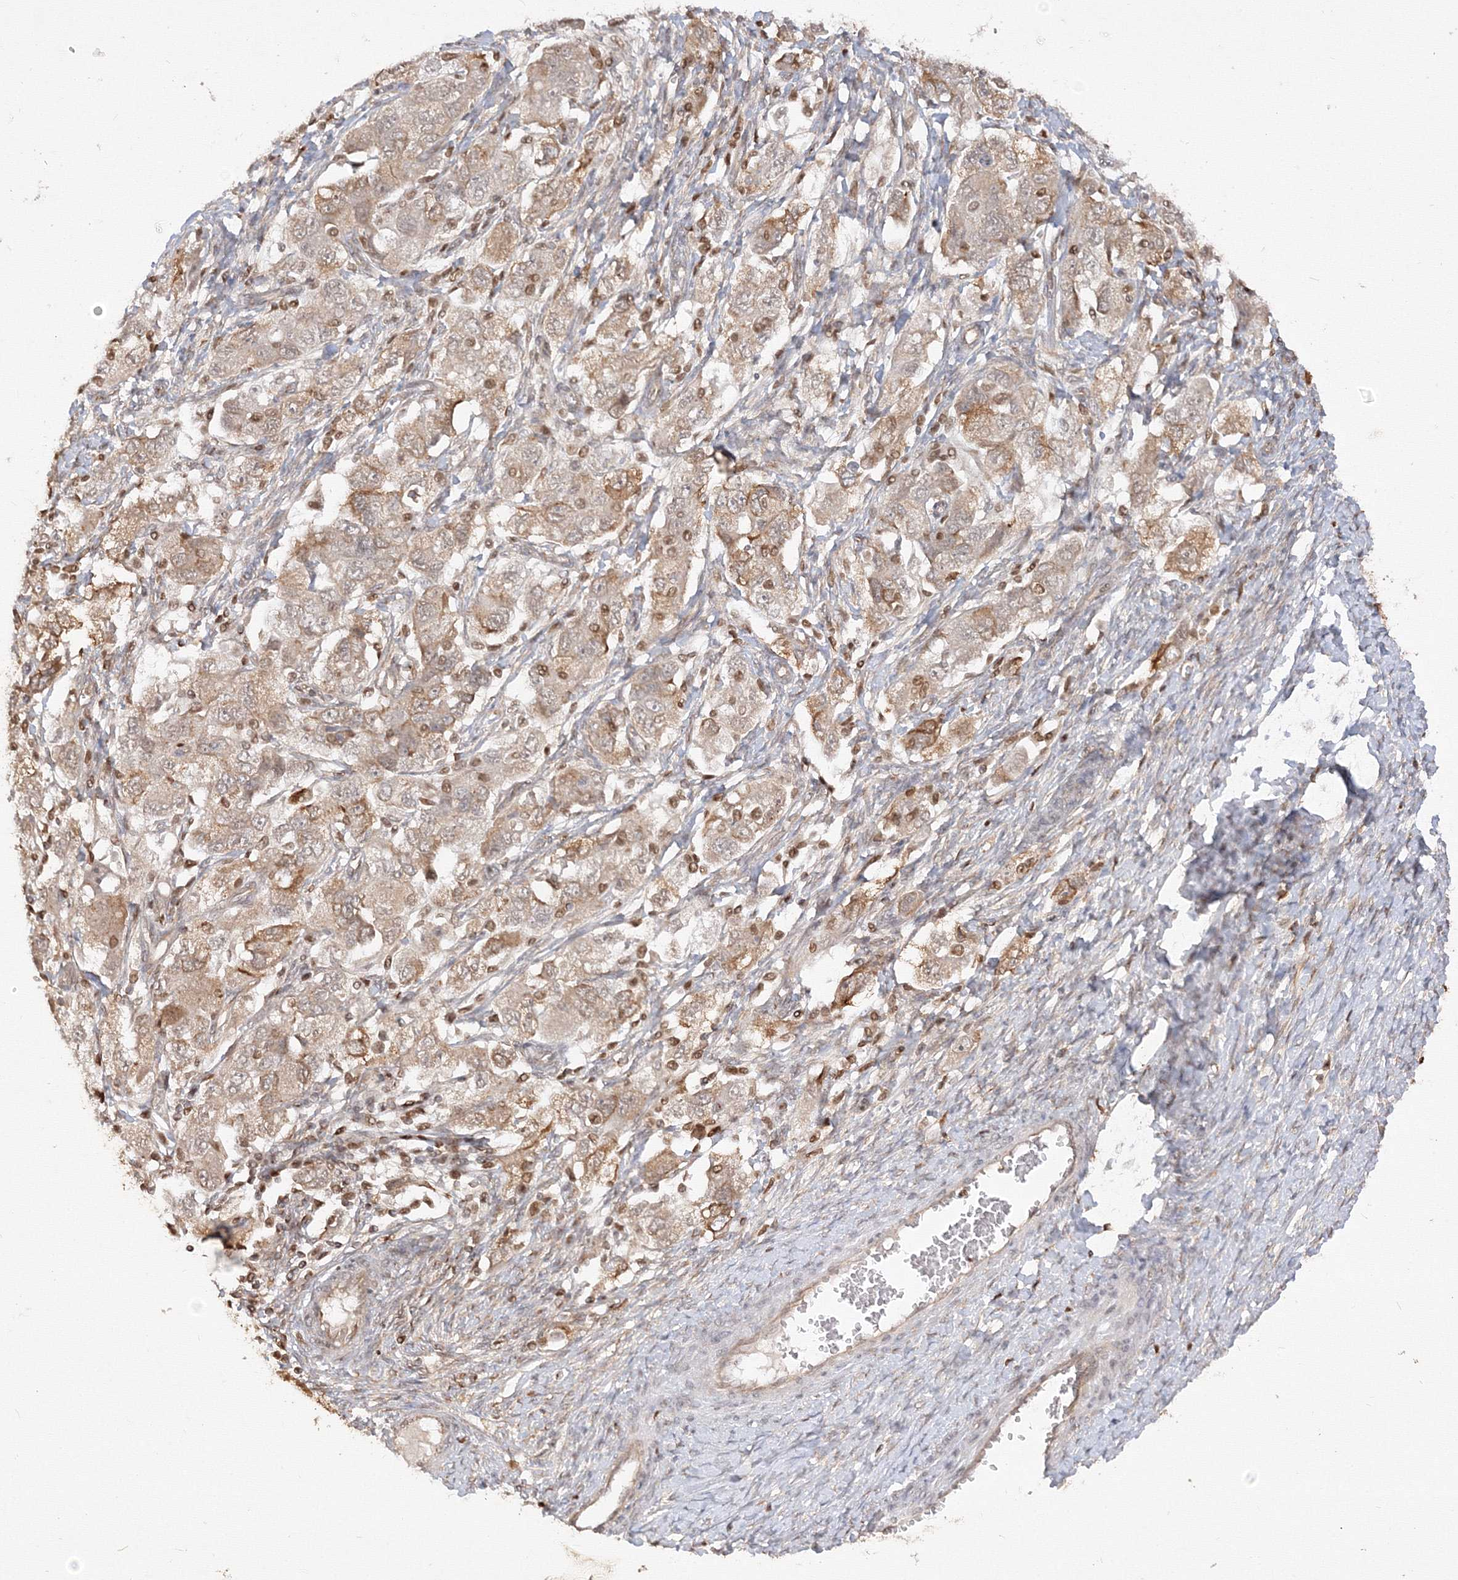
{"staining": {"intensity": "weak", "quantity": ">75%", "location": "cytoplasmic/membranous"}, "tissue": "ovarian cancer", "cell_type": "Tumor cells", "image_type": "cancer", "snomed": [{"axis": "morphology", "description": "Carcinoma, NOS"}, {"axis": "morphology", "description": "Cystadenocarcinoma, serous, NOS"}, {"axis": "topography", "description": "Ovary"}], "caption": "Ovarian cancer (carcinoma) stained with DAB (3,3'-diaminobenzidine) immunohistochemistry exhibits low levels of weak cytoplasmic/membranous expression in about >75% of tumor cells. (DAB = brown stain, brightfield microscopy at high magnification).", "gene": "TMEM50B", "patient": {"sex": "female", "age": 69}}